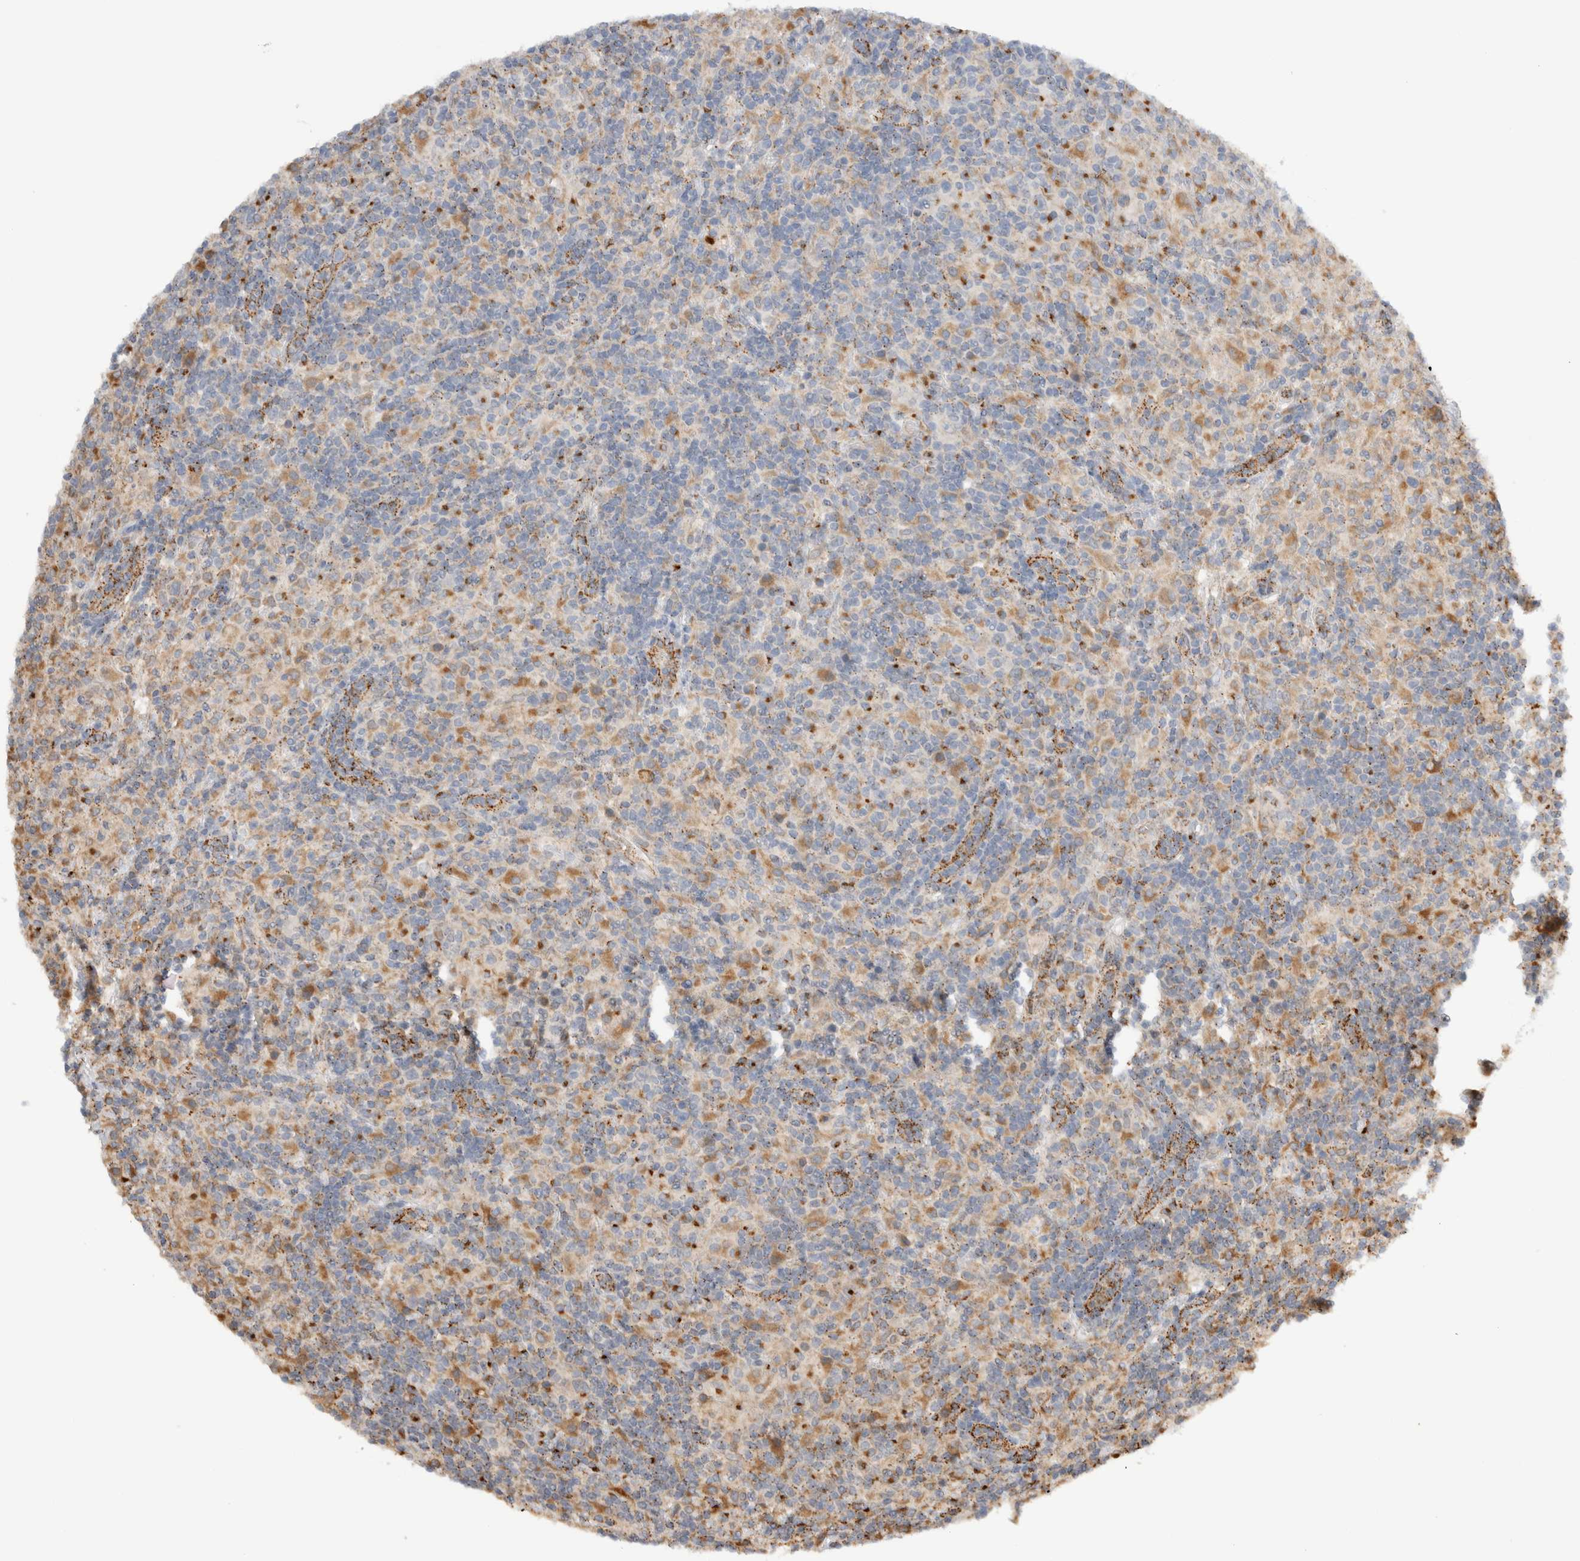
{"staining": {"intensity": "weak", "quantity": "<25%", "location": "cytoplasmic/membranous"}, "tissue": "lymphoma", "cell_type": "Tumor cells", "image_type": "cancer", "snomed": [{"axis": "morphology", "description": "Hodgkin's disease, NOS"}, {"axis": "topography", "description": "Lymph node"}], "caption": "The image demonstrates no staining of tumor cells in Hodgkin's disease. (Brightfield microscopy of DAB (3,3'-diaminobenzidine) IHC at high magnification).", "gene": "GNS", "patient": {"sex": "male", "age": 70}}